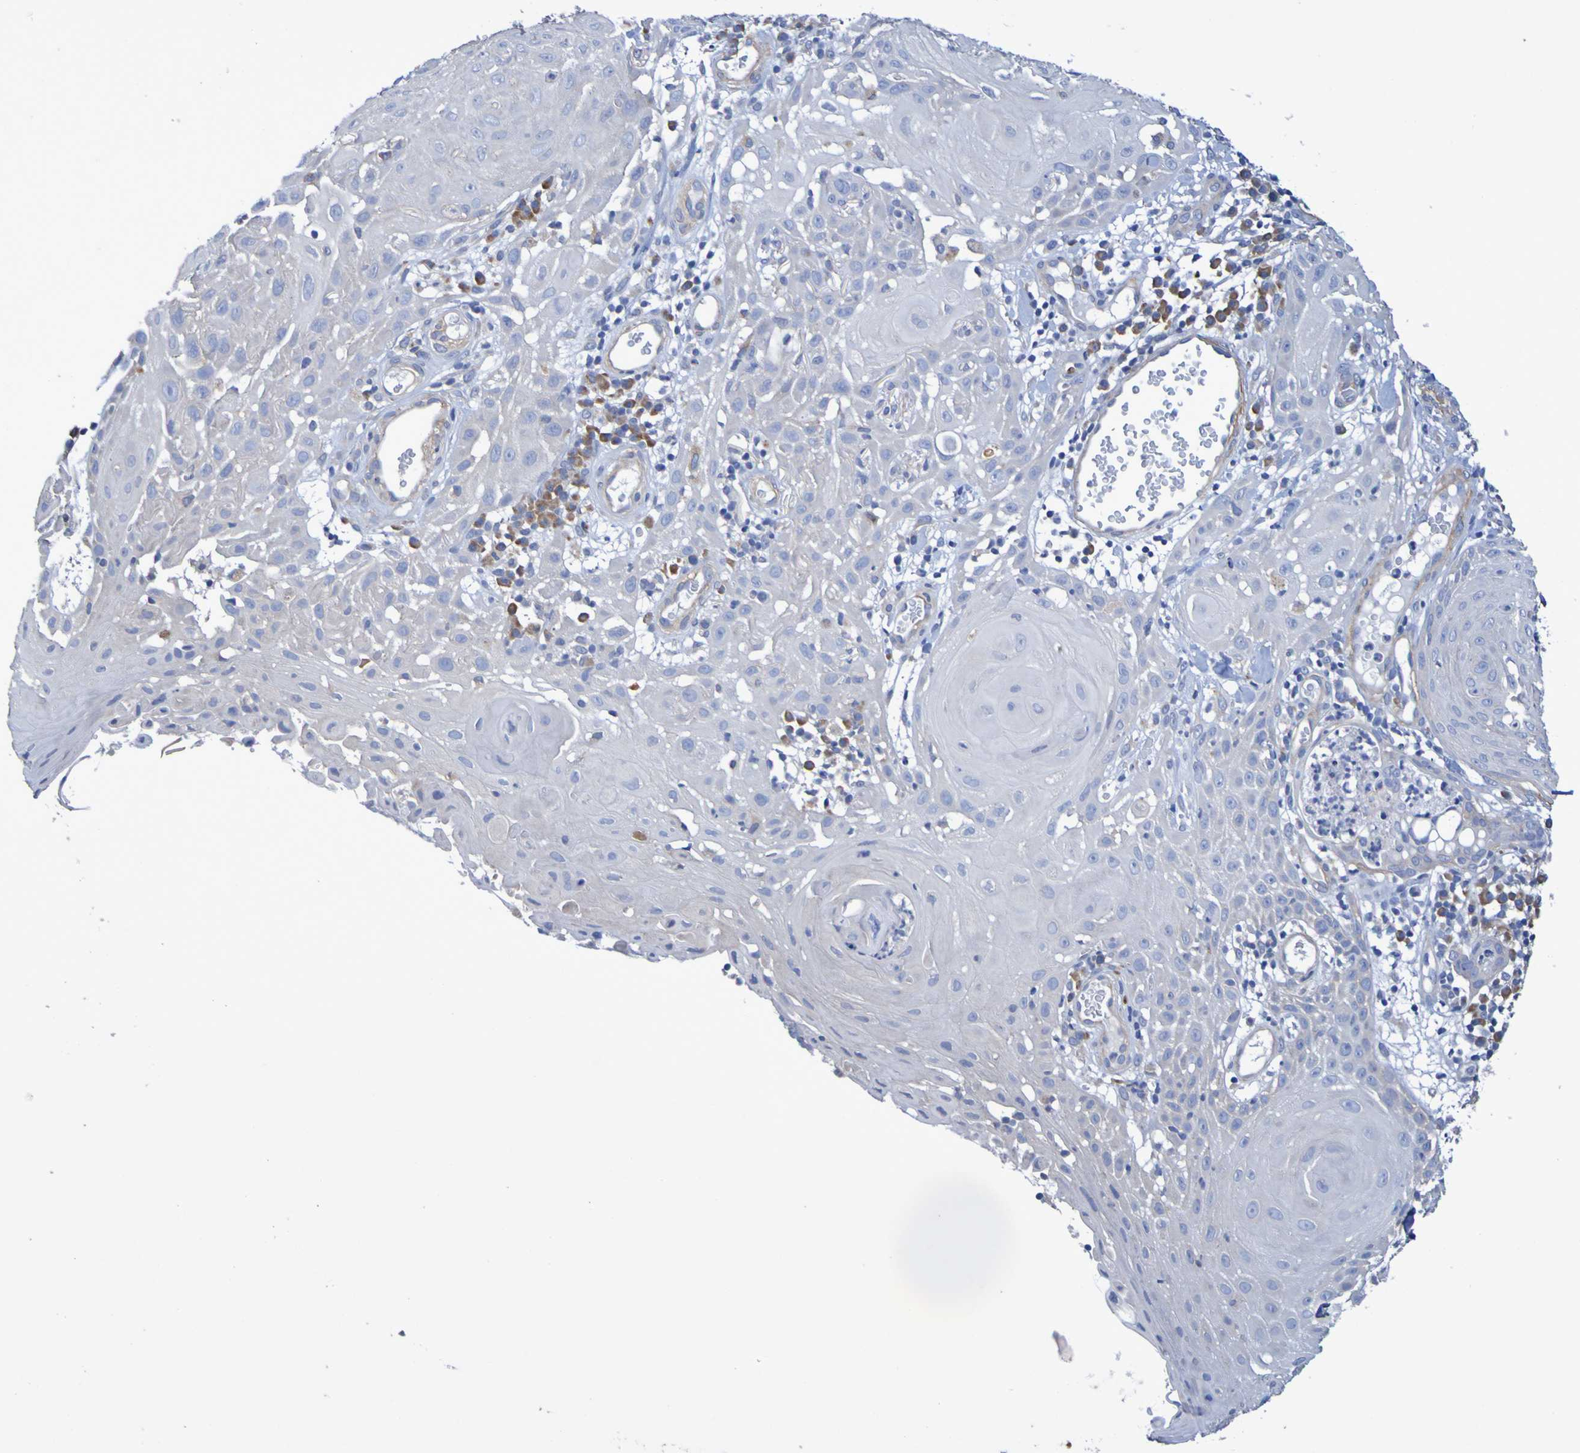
{"staining": {"intensity": "negative", "quantity": "none", "location": "none"}, "tissue": "skin cancer", "cell_type": "Tumor cells", "image_type": "cancer", "snomed": [{"axis": "morphology", "description": "Squamous cell carcinoma, NOS"}, {"axis": "topography", "description": "Skin"}], "caption": "Tumor cells show no significant positivity in skin squamous cell carcinoma.", "gene": "SRPRB", "patient": {"sex": "male", "age": 24}}